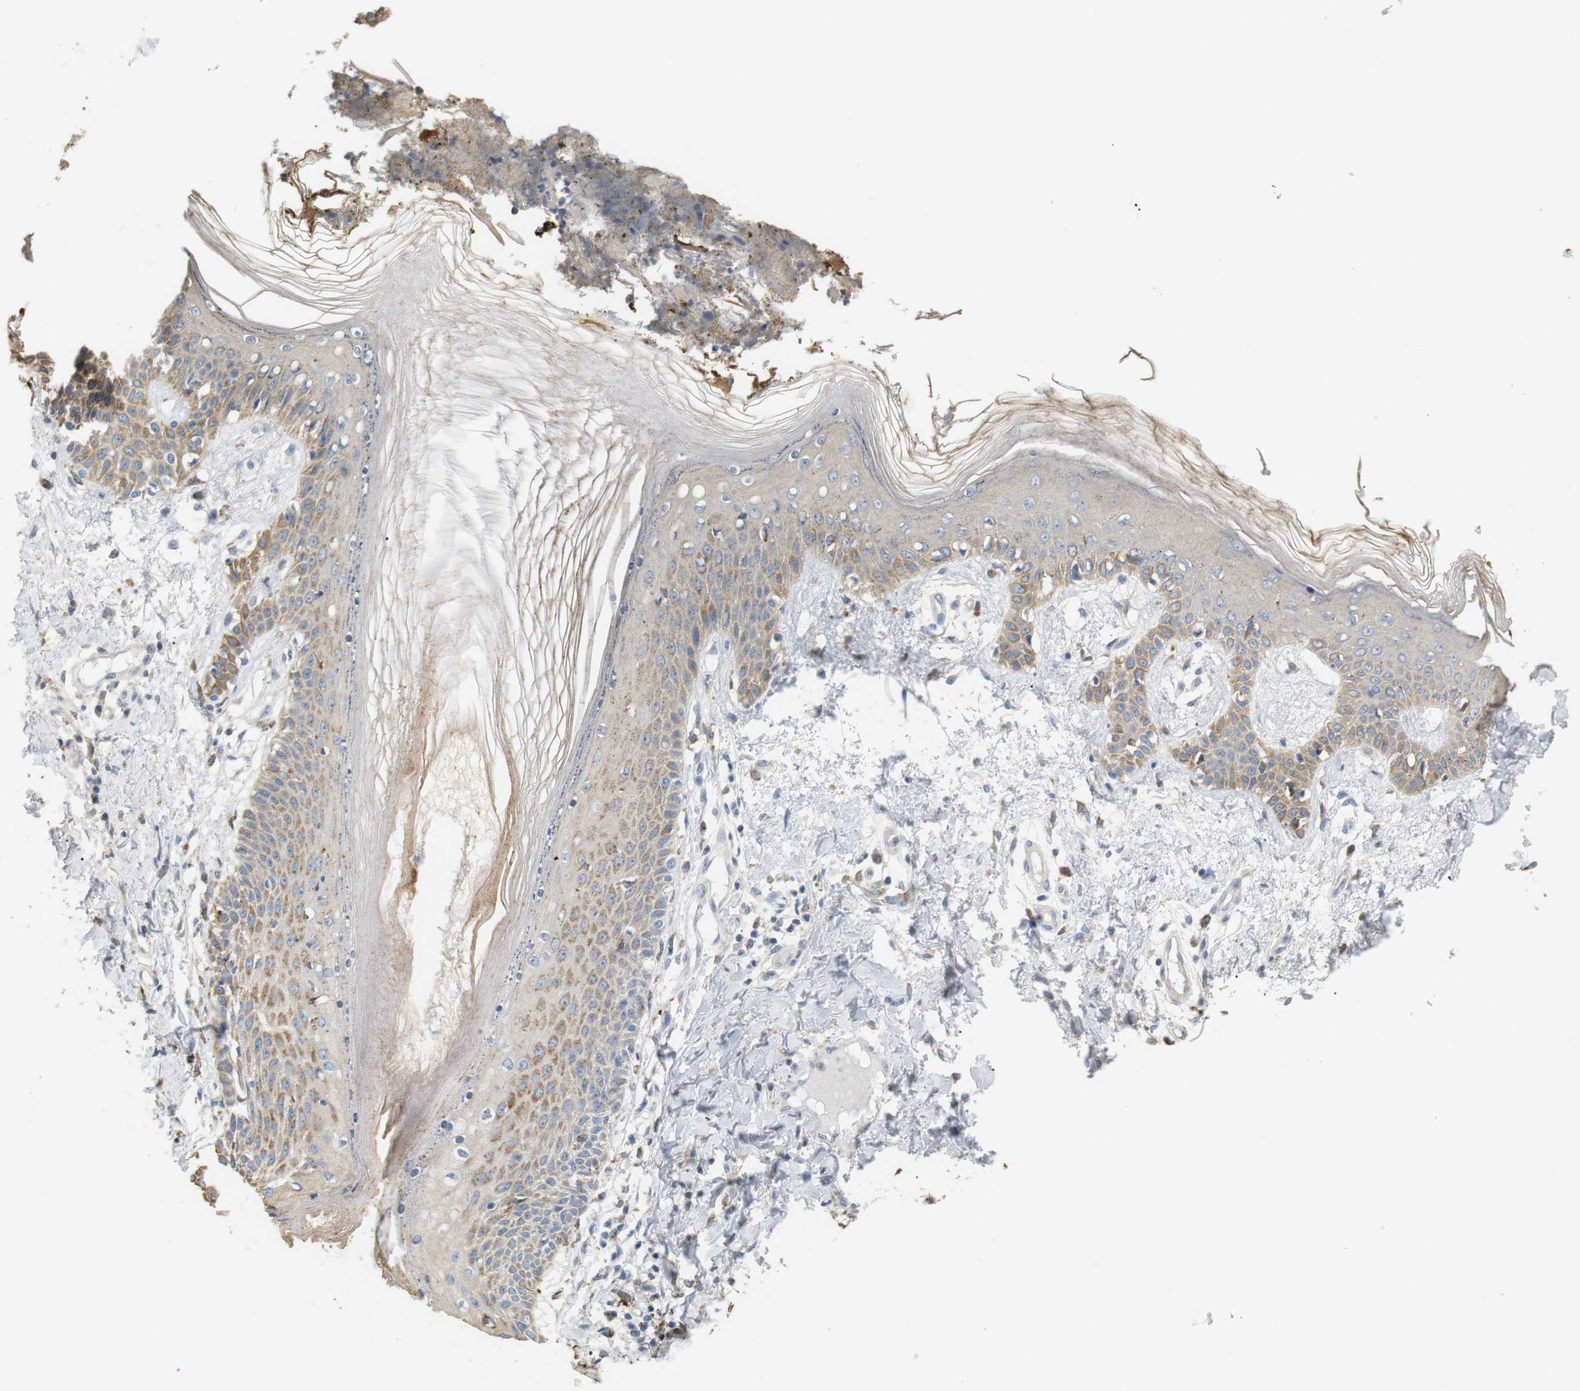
{"staining": {"intensity": "weak", "quantity": ">75%", "location": "cytoplasmic/membranous"}, "tissue": "skin", "cell_type": "Fibroblasts", "image_type": "normal", "snomed": [{"axis": "morphology", "description": "Normal tissue, NOS"}, {"axis": "topography", "description": "Skin"}], "caption": "Weak cytoplasmic/membranous staining for a protein is appreciated in approximately >75% of fibroblasts of unremarkable skin using immunohistochemistry.", "gene": "CD300E", "patient": {"sex": "male", "age": 53}}